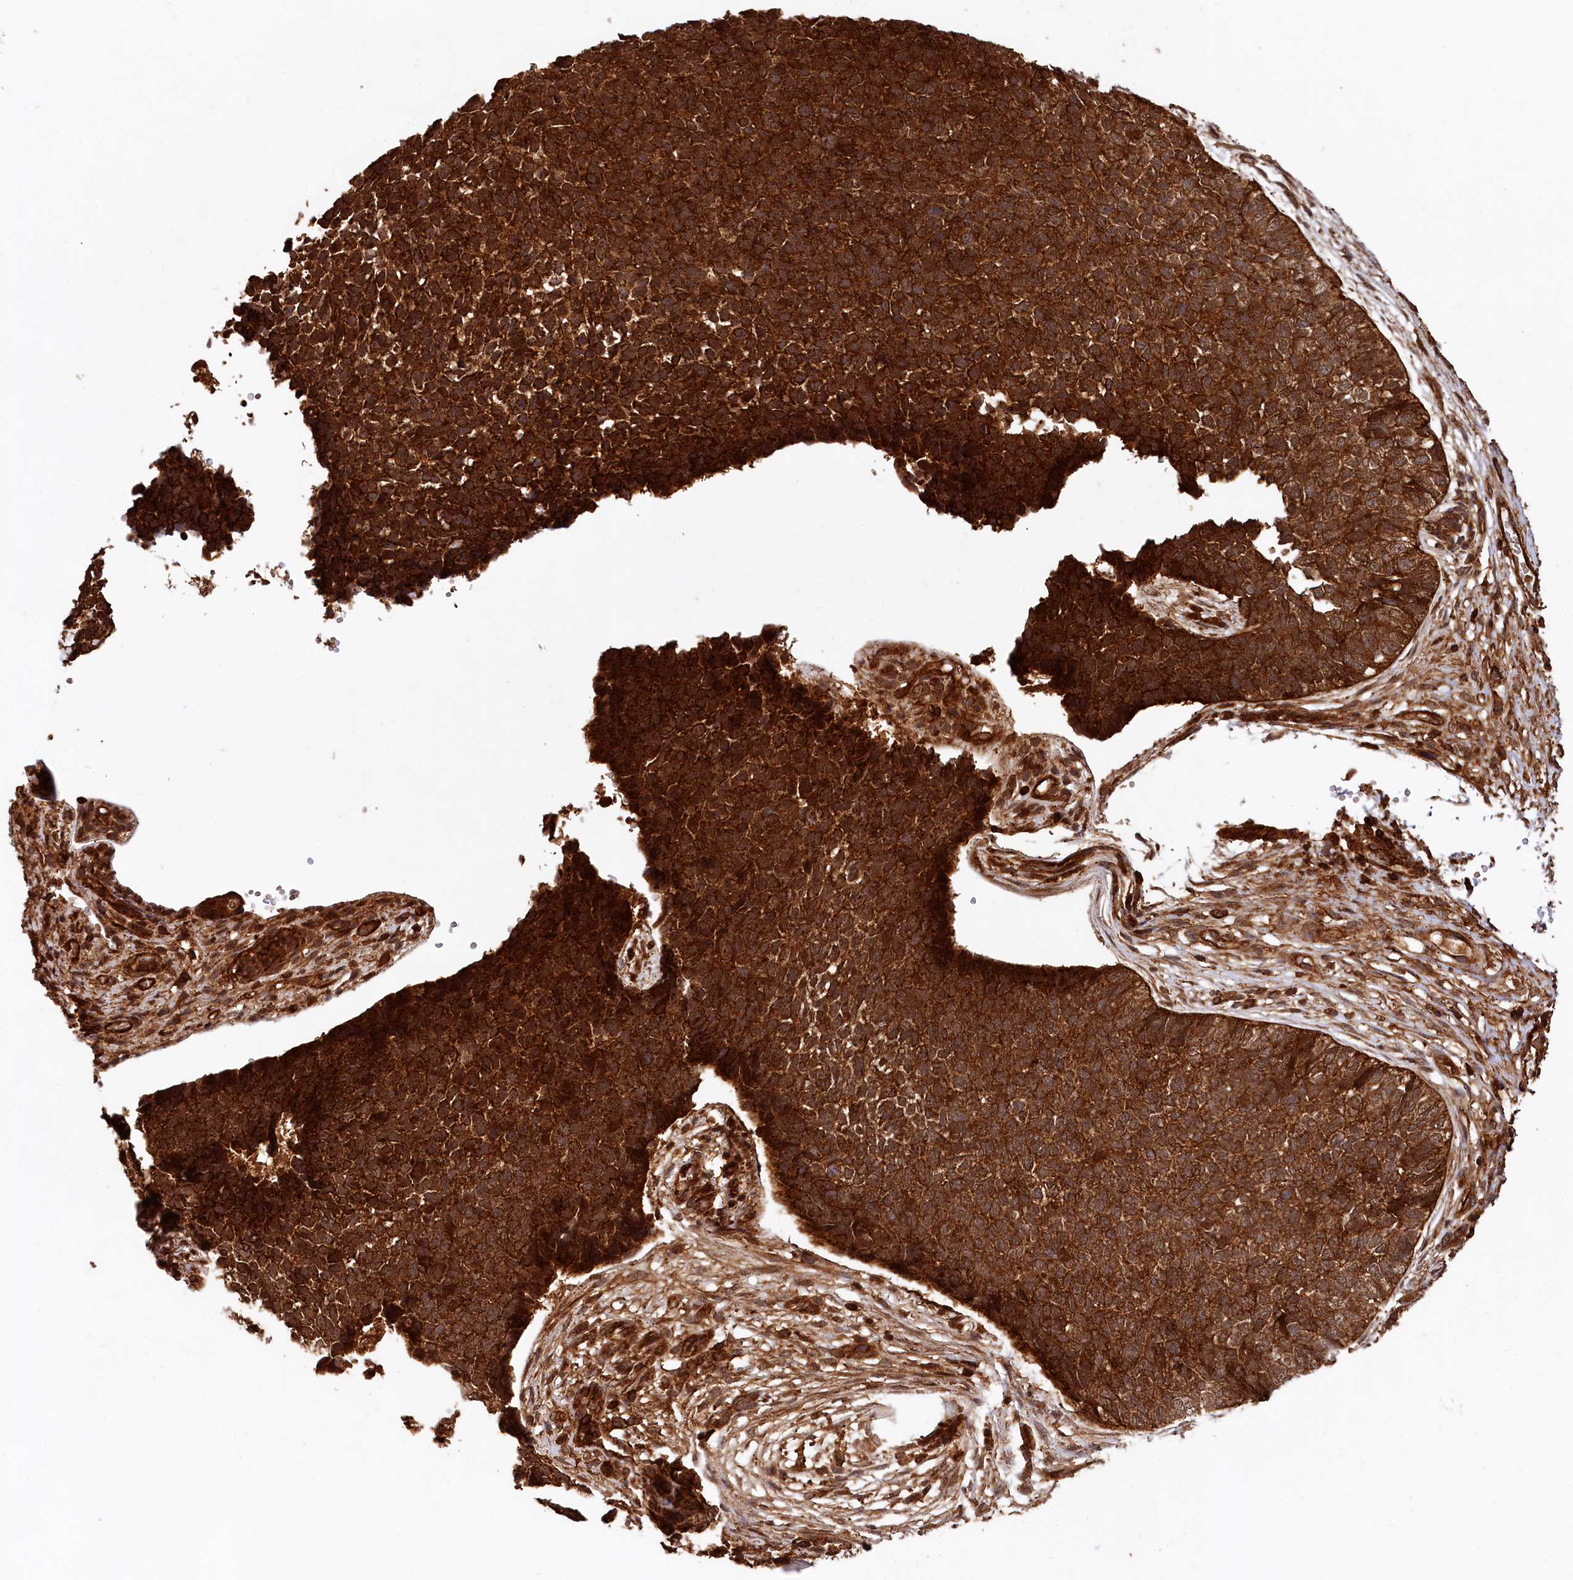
{"staining": {"intensity": "strong", "quantity": ">75%", "location": "cytoplasmic/membranous"}, "tissue": "skin cancer", "cell_type": "Tumor cells", "image_type": "cancer", "snomed": [{"axis": "morphology", "description": "Basal cell carcinoma"}, {"axis": "topography", "description": "Skin"}], "caption": "Brown immunohistochemical staining in skin cancer (basal cell carcinoma) reveals strong cytoplasmic/membranous staining in approximately >75% of tumor cells.", "gene": "STUB1", "patient": {"sex": "female", "age": 84}}